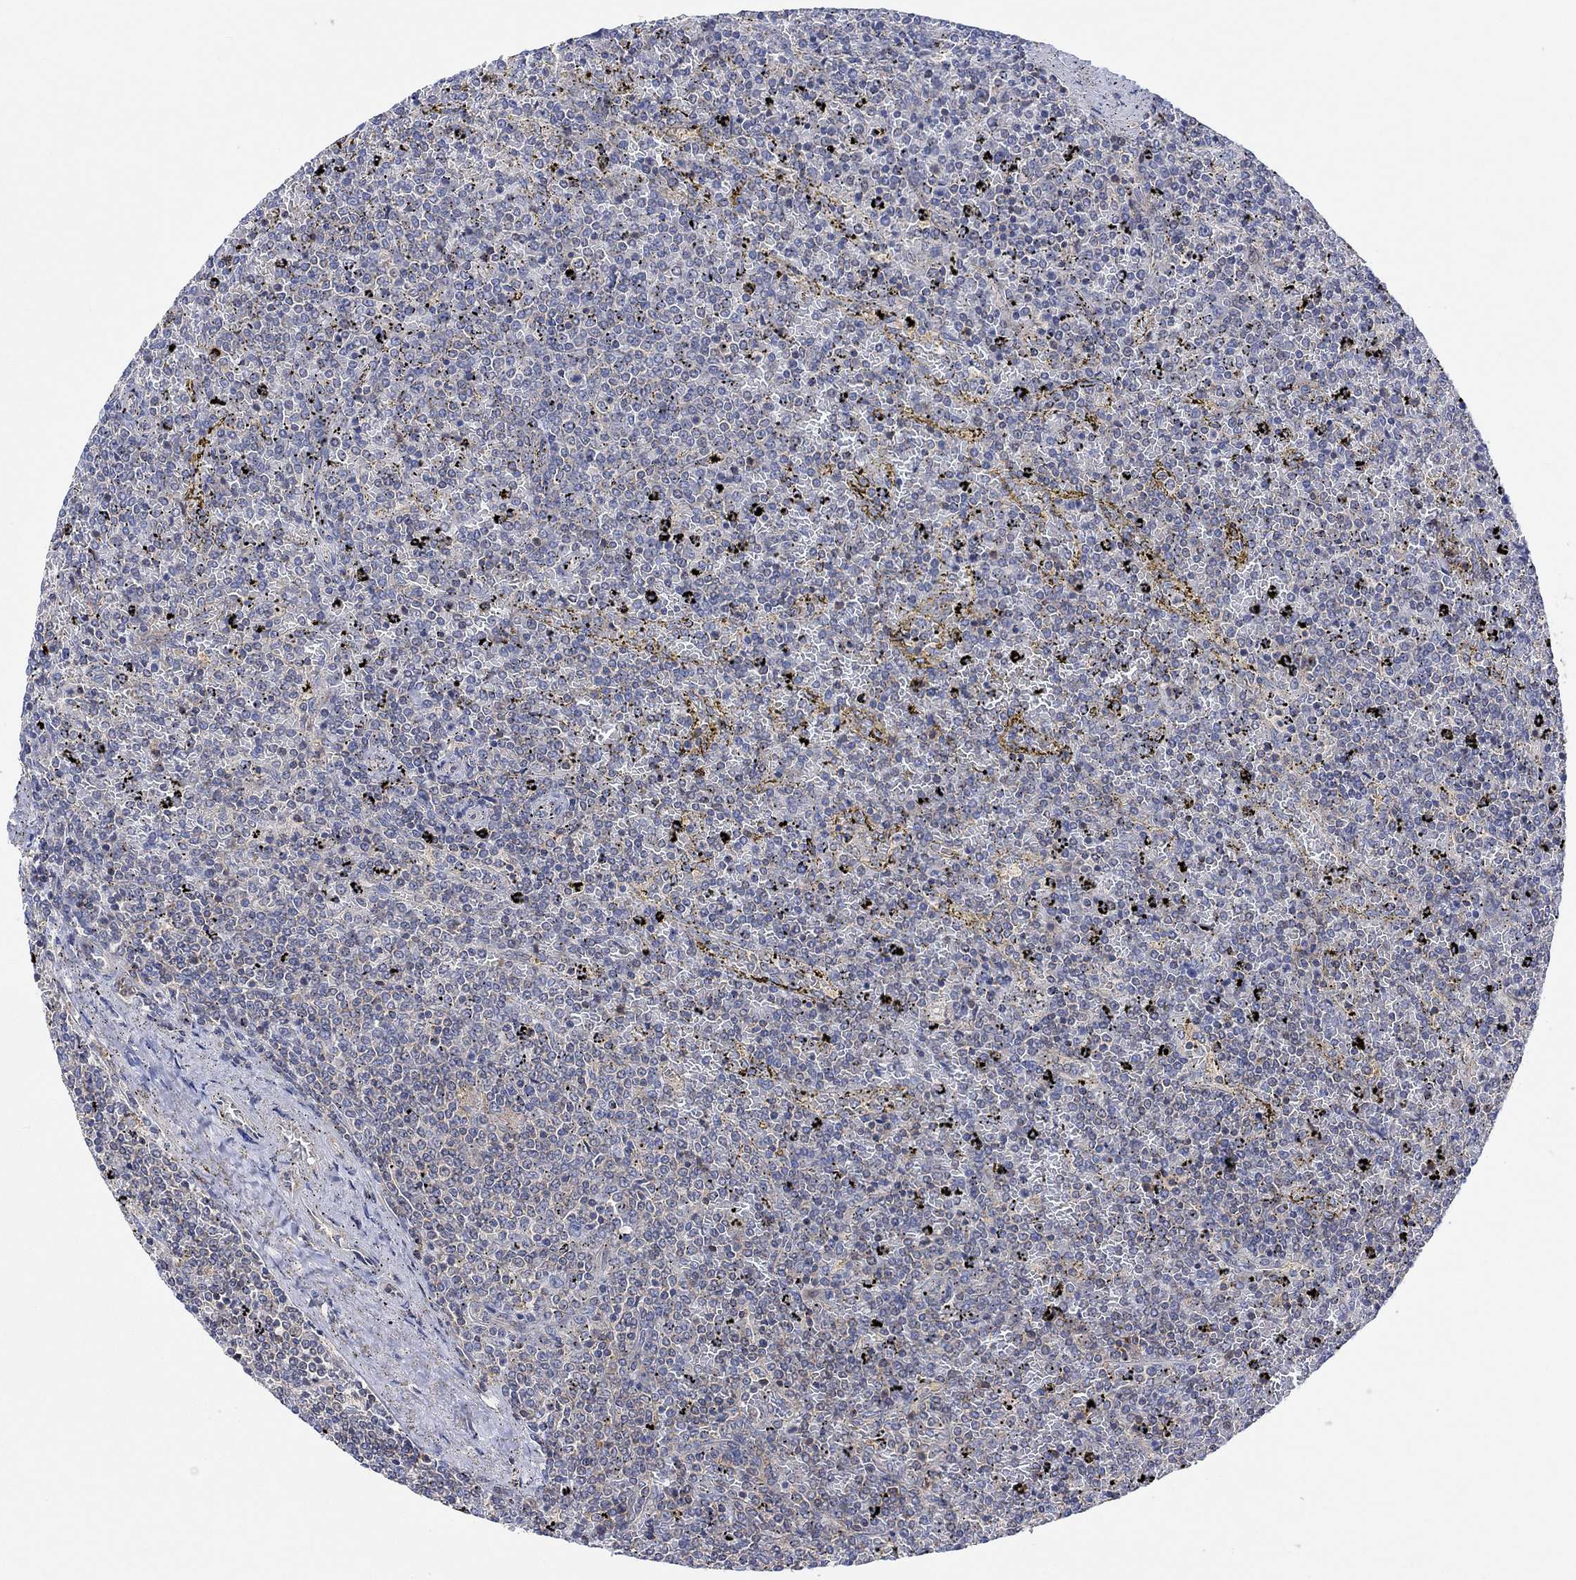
{"staining": {"intensity": "negative", "quantity": "none", "location": "none"}, "tissue": "lymphoma", "cell_type": "Tumor cells", "image_type": "cancer", "snomed": [{"axis": "morphology", "description": "Malignant lymphoma, non-Hodgkin's type, Low grade"}, {"axis": "topography", "description": "Spleen"}], "caption": "Immunohistochemical staining of lymphoma shows no significant expression in tumor cells. (DAB immunohistochemistry (IHC), high magnification).", "gene": "ARSK", "patient": {"sex": "female", "age": 77}}